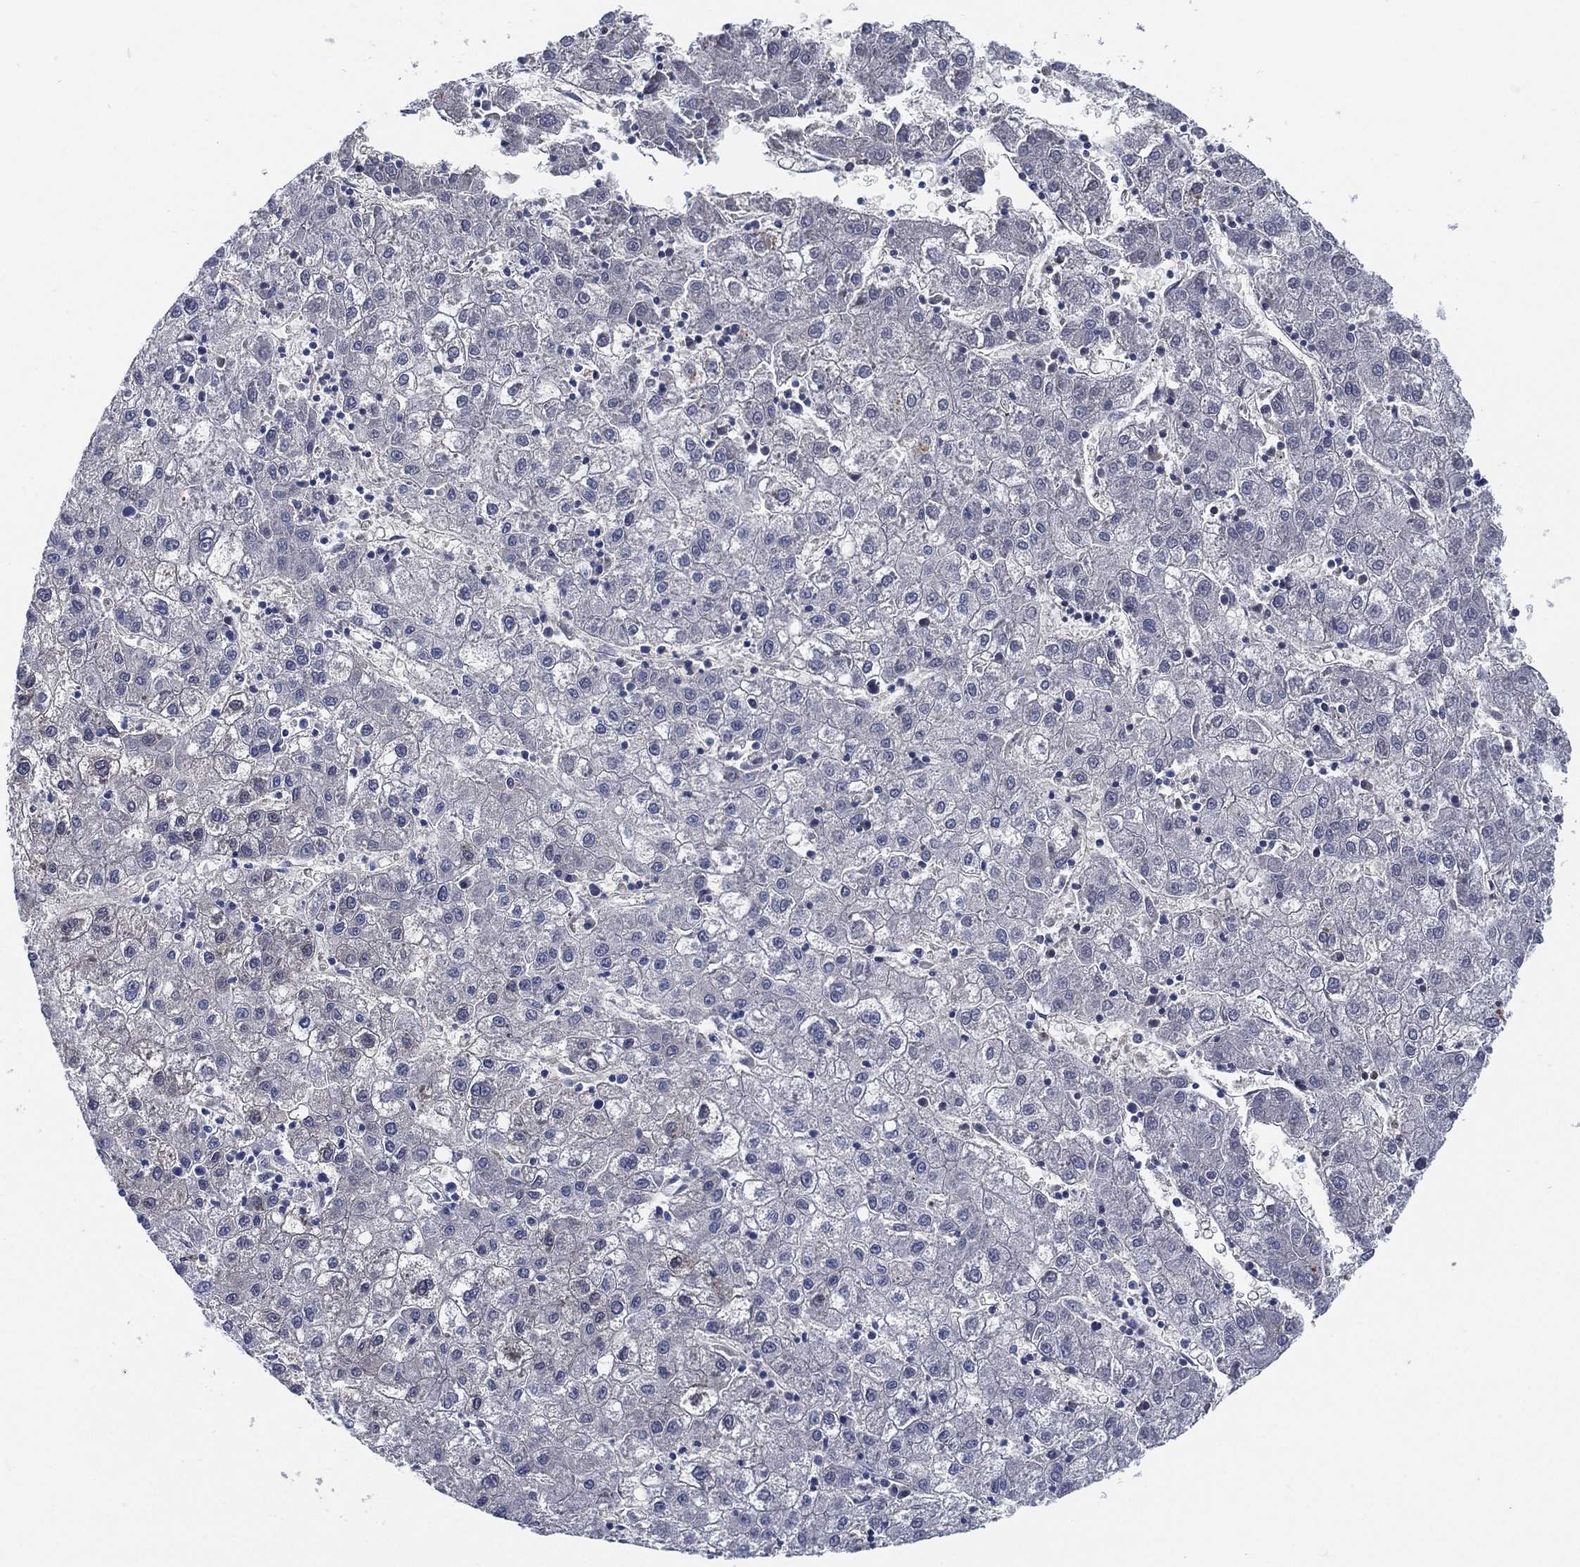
{"staining": {"intensity": "negative", "quantity": "none", "location": "none"}, "tissue": "liver cancer", "cell_type": "Tumor cells", "image_type": "cancer", "snomed": [{"axis": "morphology", "description": "Carcinoma, Hepatocellular, NOS"}, {"axis": "topography", "description": "Liver"}], "caption": "An image of human liver cancer (hepatocellular carcinoma) is negative for staining in tumor cells.", "gene": "C5orf46", "patient": {"sex": "male", "age": 72}}